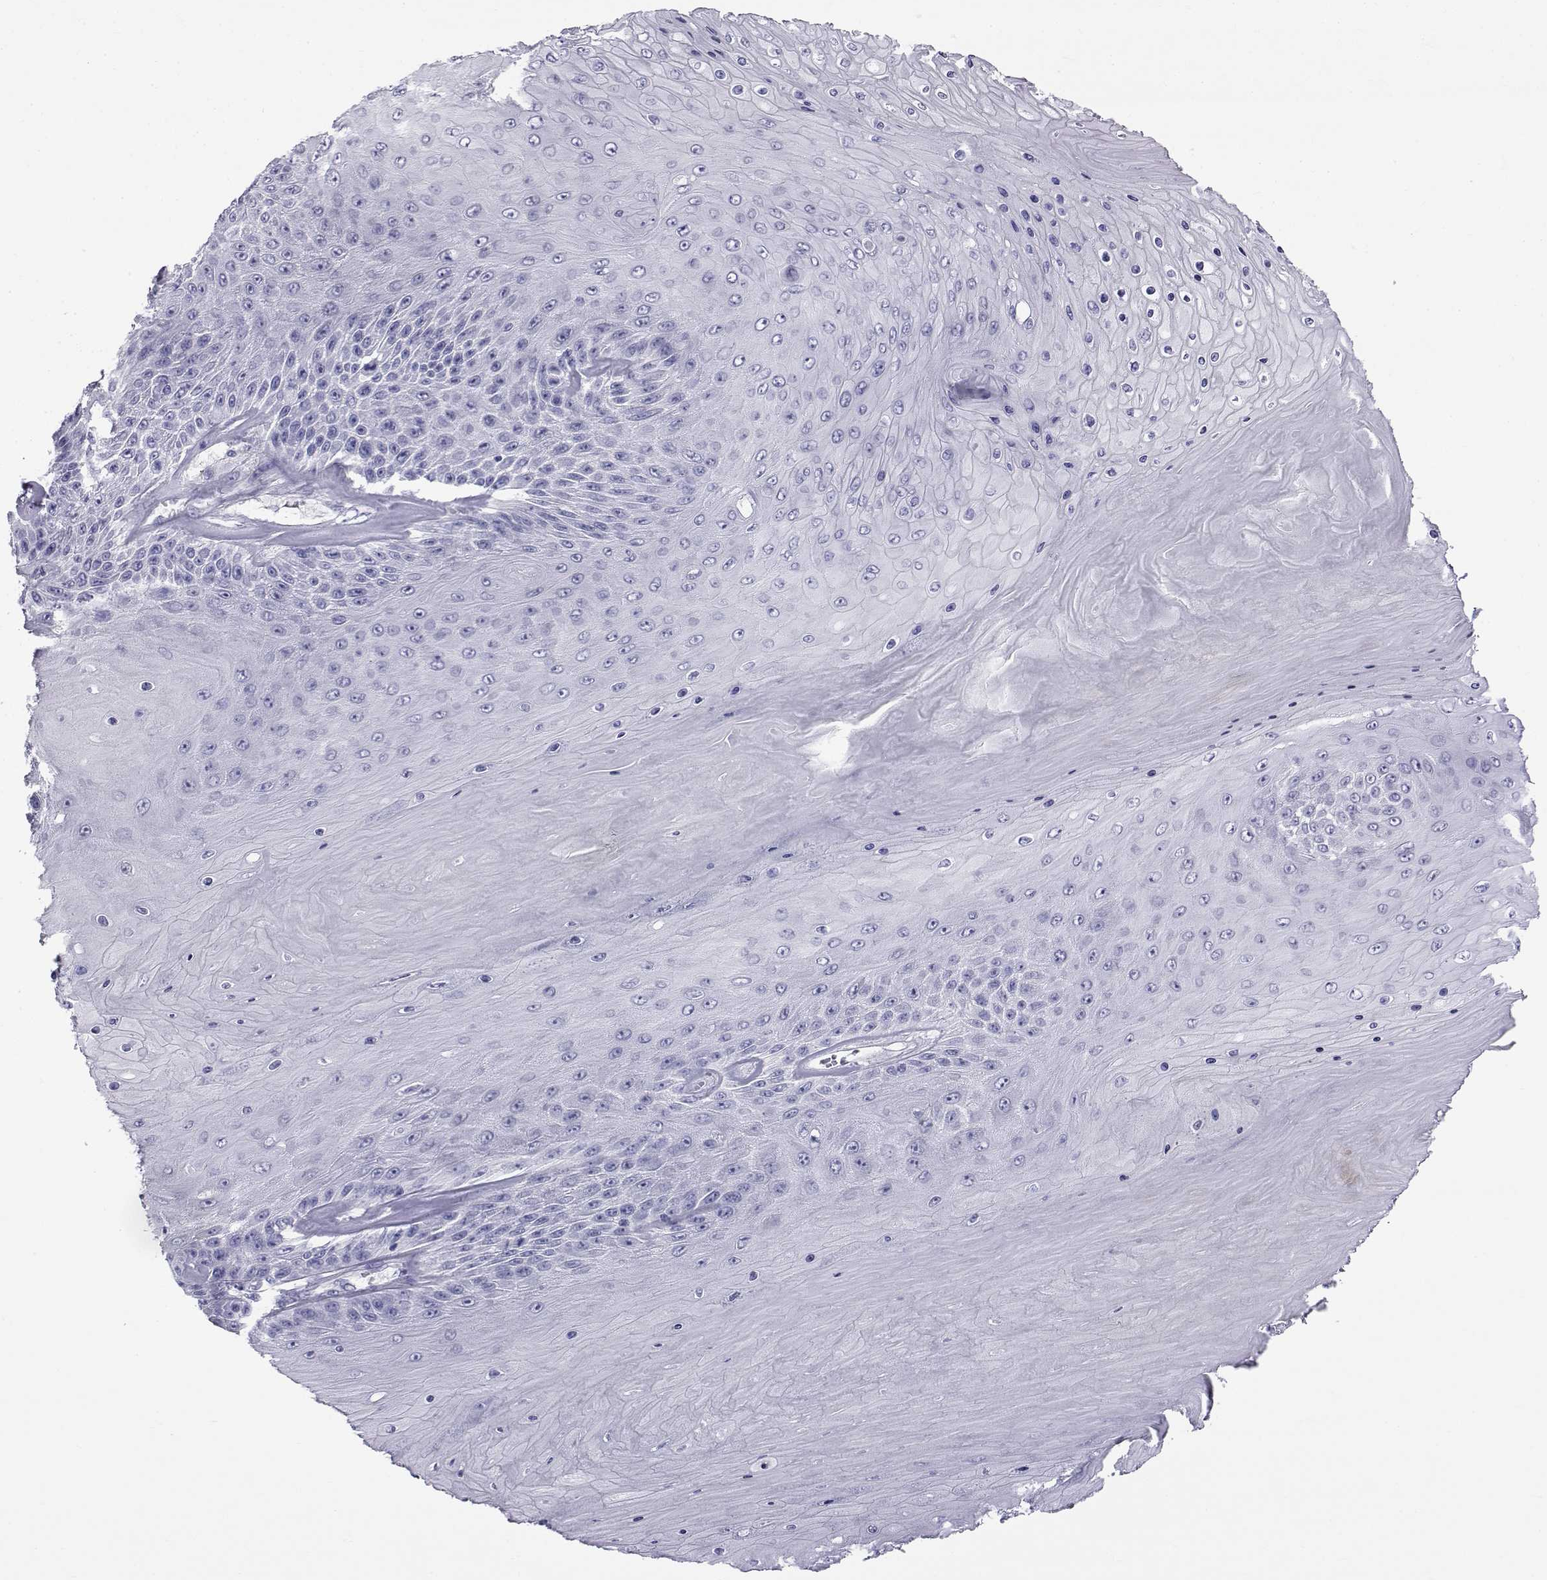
{"staining": {"intensity": "negative", "quantity": "none", "location": "none"}, "tissue": "skin cancer", "cell_type": "Tumor cells", "image_type": "cancer", "snomed": [{"axis": "morphology", "description": "Squamous cell carcinoma, NOS"}, {"axis": "topography", "description": "Skin"}], "caption": "Immunohistochemistry photomicrograph of neoplastic tissue: squamous cell carcinoma (skin) stained with DAB shows no significant protein staining in tumor cells.", "gene": "RNASE12", "patient": {"sex": "male", "age": 62}}